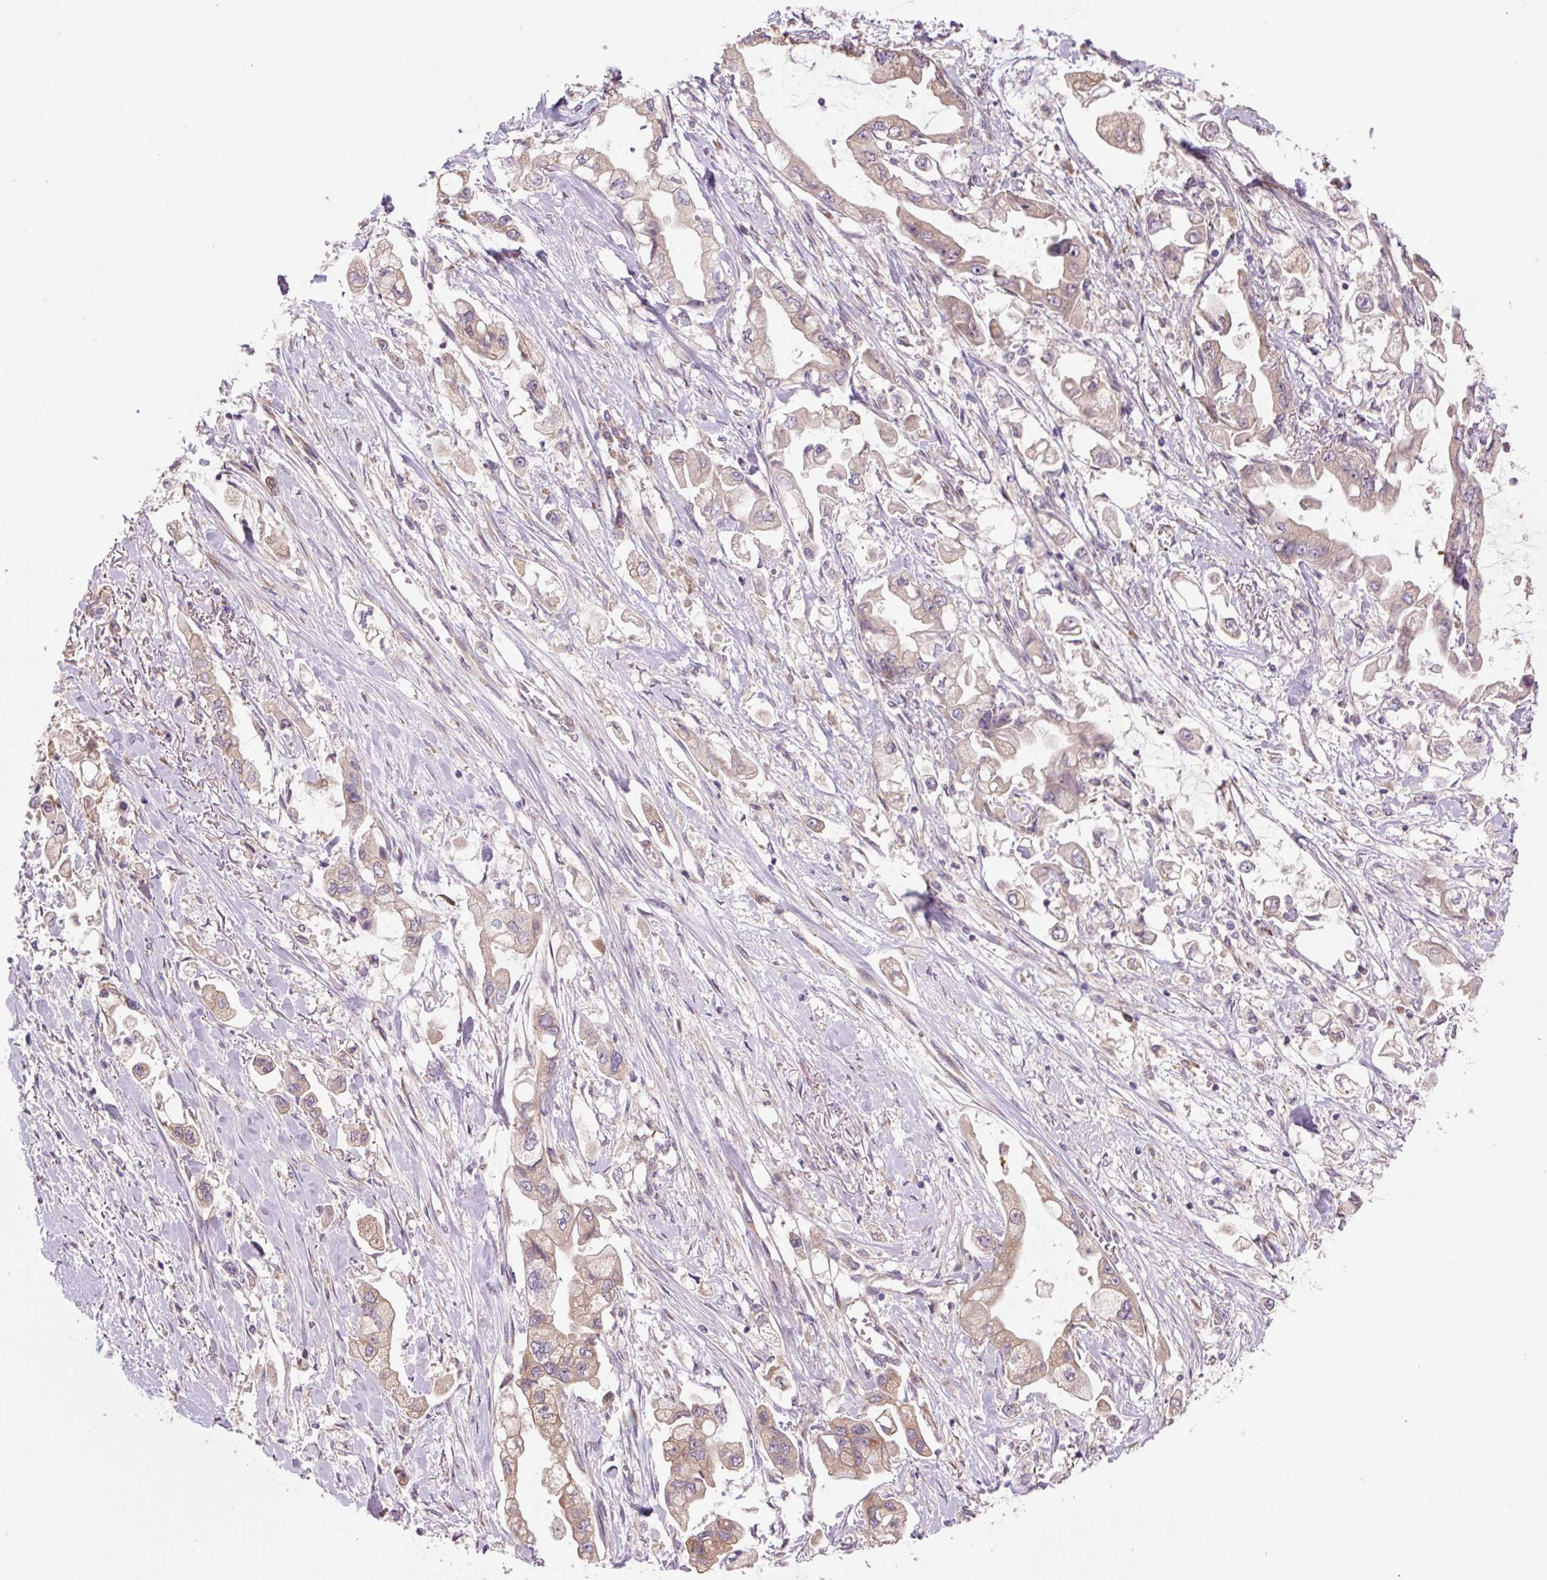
{"staining": {"intensity": "weak", "quantity": ">75%", "location": "cytoplasmic/membranous"}, "tissue": "stomach cancer", "cell_type": "Tumor cells", "image_type": "cancer", "snomed": [{"axis": "morphology", "description": "Adenocarcinoma, NOS"}, {"axis": "topography", "description": "Stomach"}], "caption": "Stomach adenocarcinoma stained with a brown dye demonstrates weak cytoplasmic/membranous positive positivity in about >75% of tumor cells.", "gene": "PLA2G4A", "patient": {"sex": "male", "age": 62}}